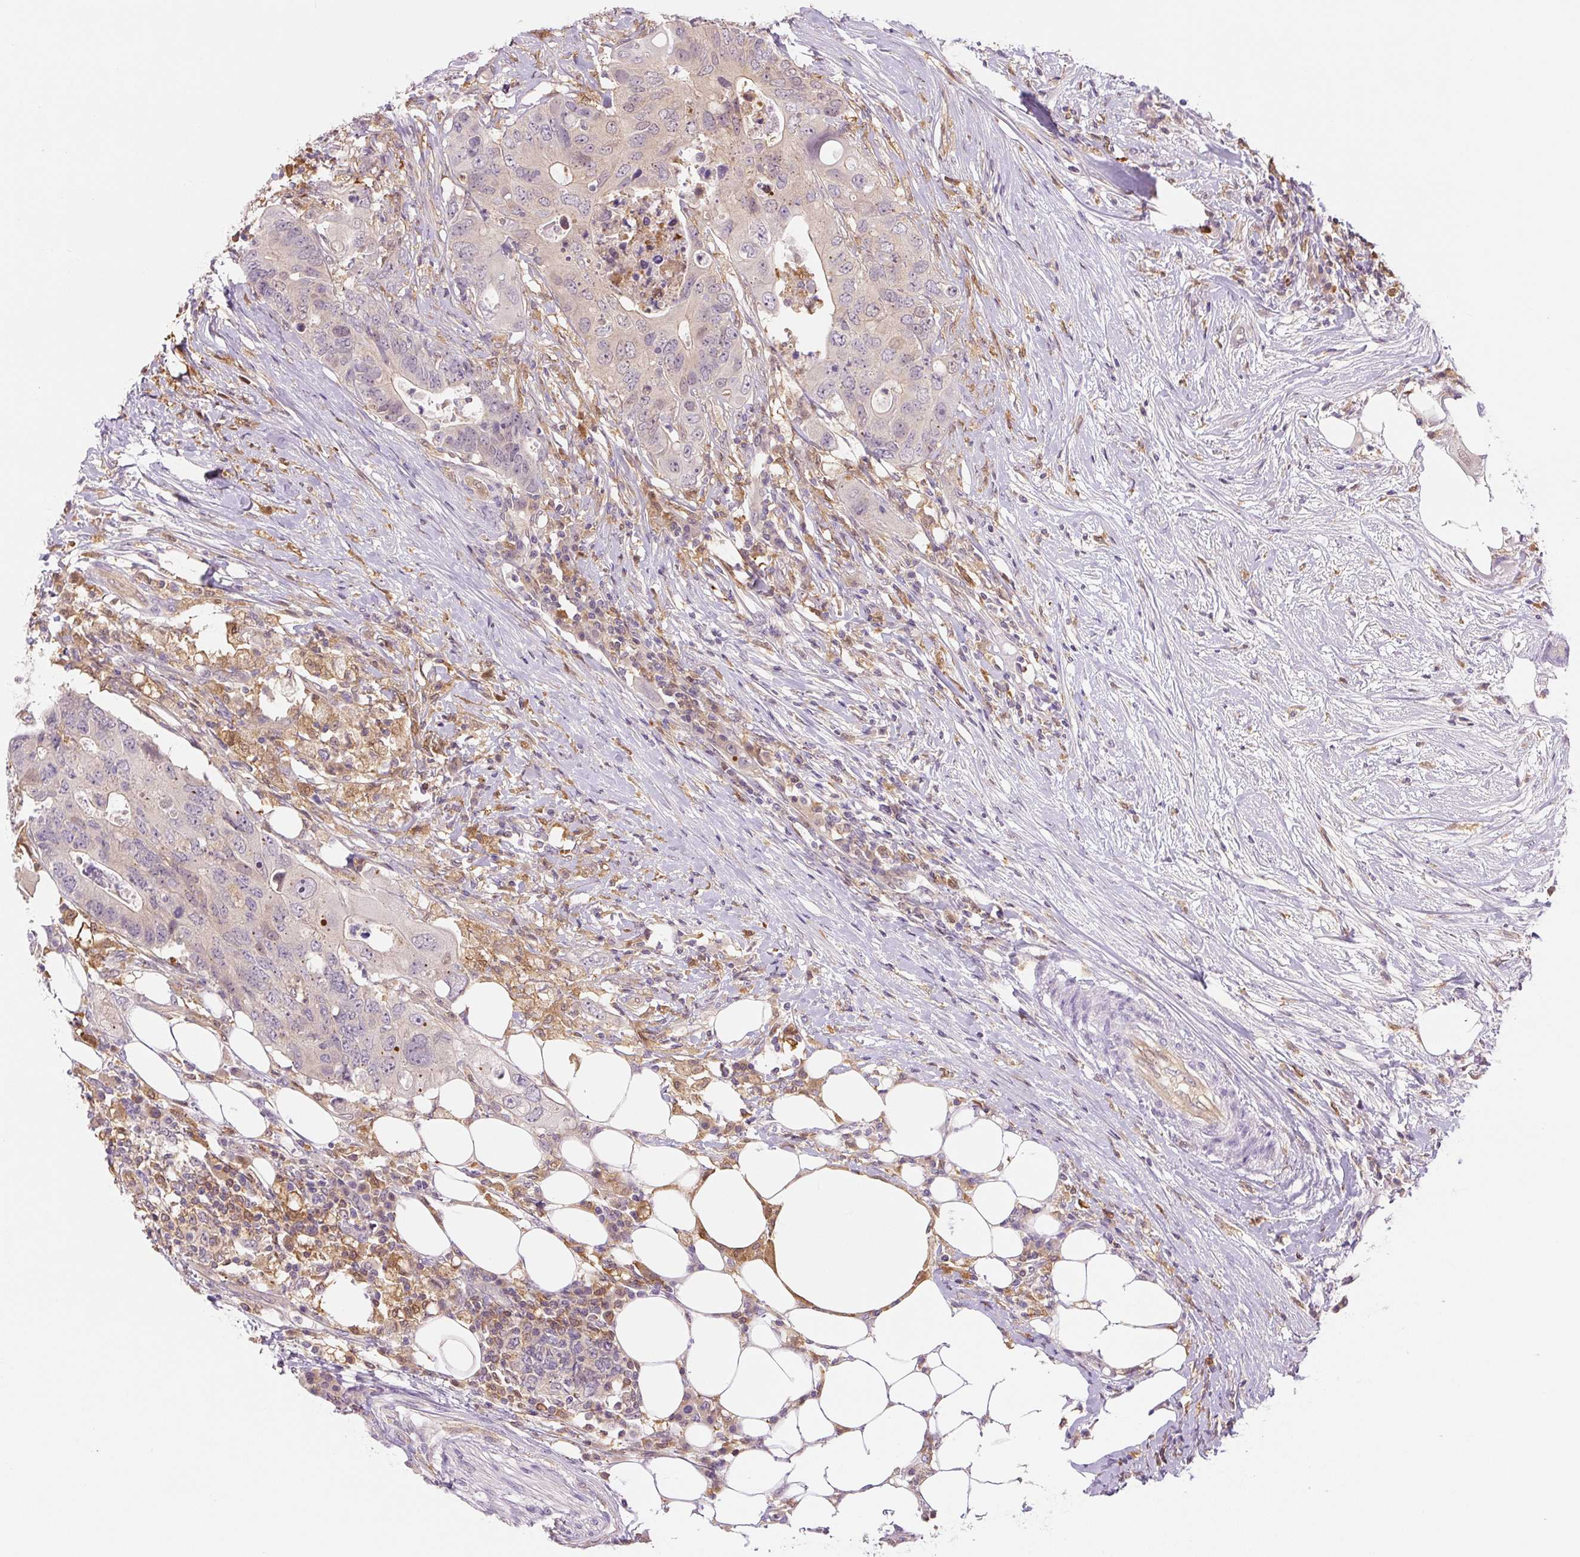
{"staining": {"intensity": "weak", "quantity": "25%-75%", "location": "cytoplasmic/membranous"}, "tissue": "colorectal cancer", "cell_type": "Tumor cells", "image_type": "cancer", "snomed": [{"axis": "morphology", "description": "Adenocarcinoma, NOS"}, {"axis": "topography", "description": "Colon"}], "caption": "The image demonstrates staining of colorectal adenocarcinoma, revealing weak cytoplasmic/membranous protein expression (brown color) within tumor cells.", "gene": "SPSB2", "patient": {"sex": "male", "age": 71}}